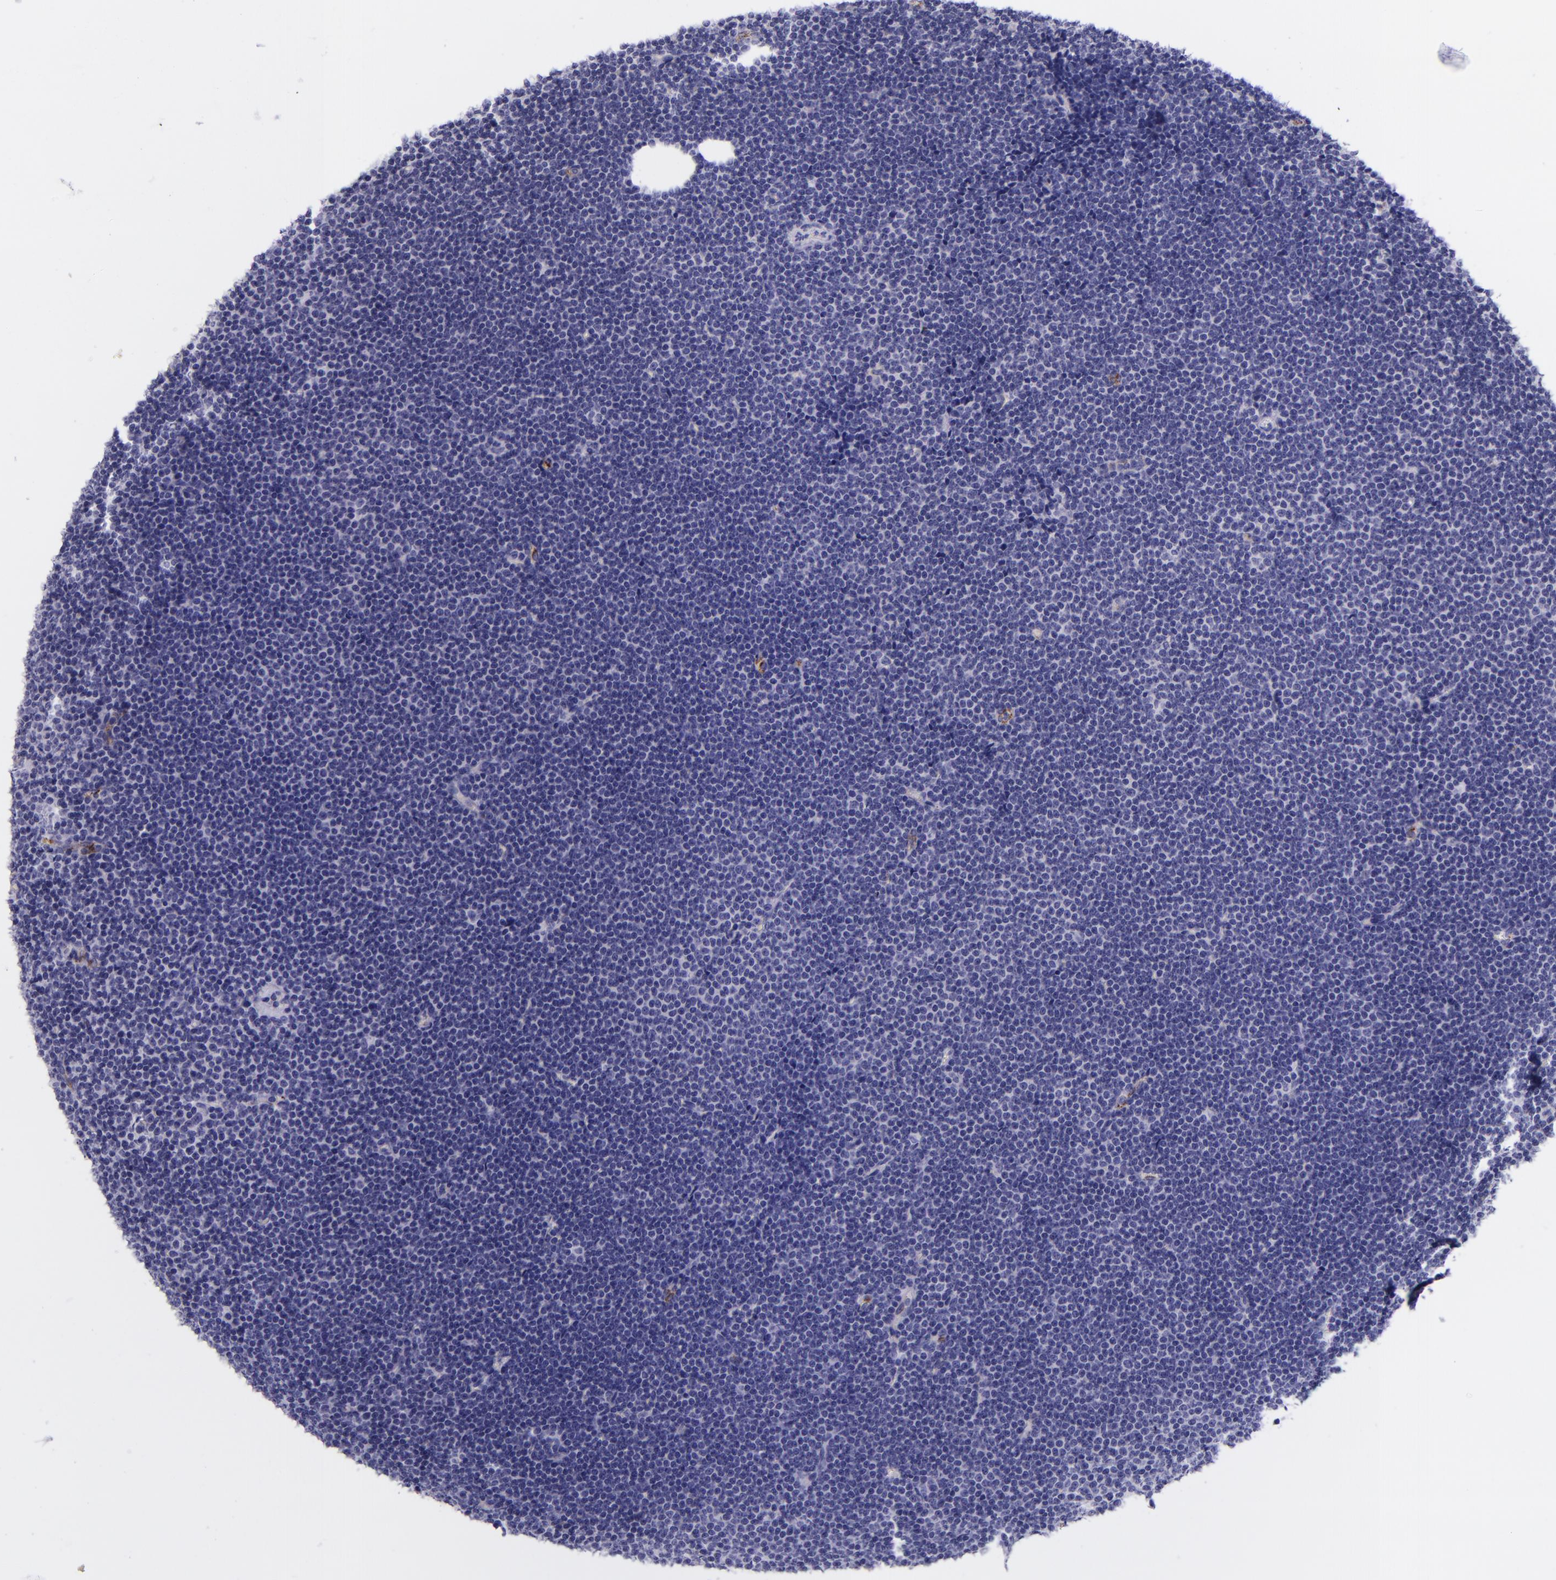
{"staining": {"intensity": "negative", "quantity": "none", "location": "none"}, "tissue": "lymphoma", "cell_type": "Tumor cells", "image_type": "cancer", "snomed": [{"axis": "morphology", "description": "Malignant lymphoma, non-Hodgkin's type, Low grade"}, {"axis": "topography", "description": "Lymph node"}], "caption": "Immunohistochemical staining of human lymphoma demonstrates no significant positivity in tumor cells.", "gene": "SELE", "patient": {"sex": "female", "age": 73}}